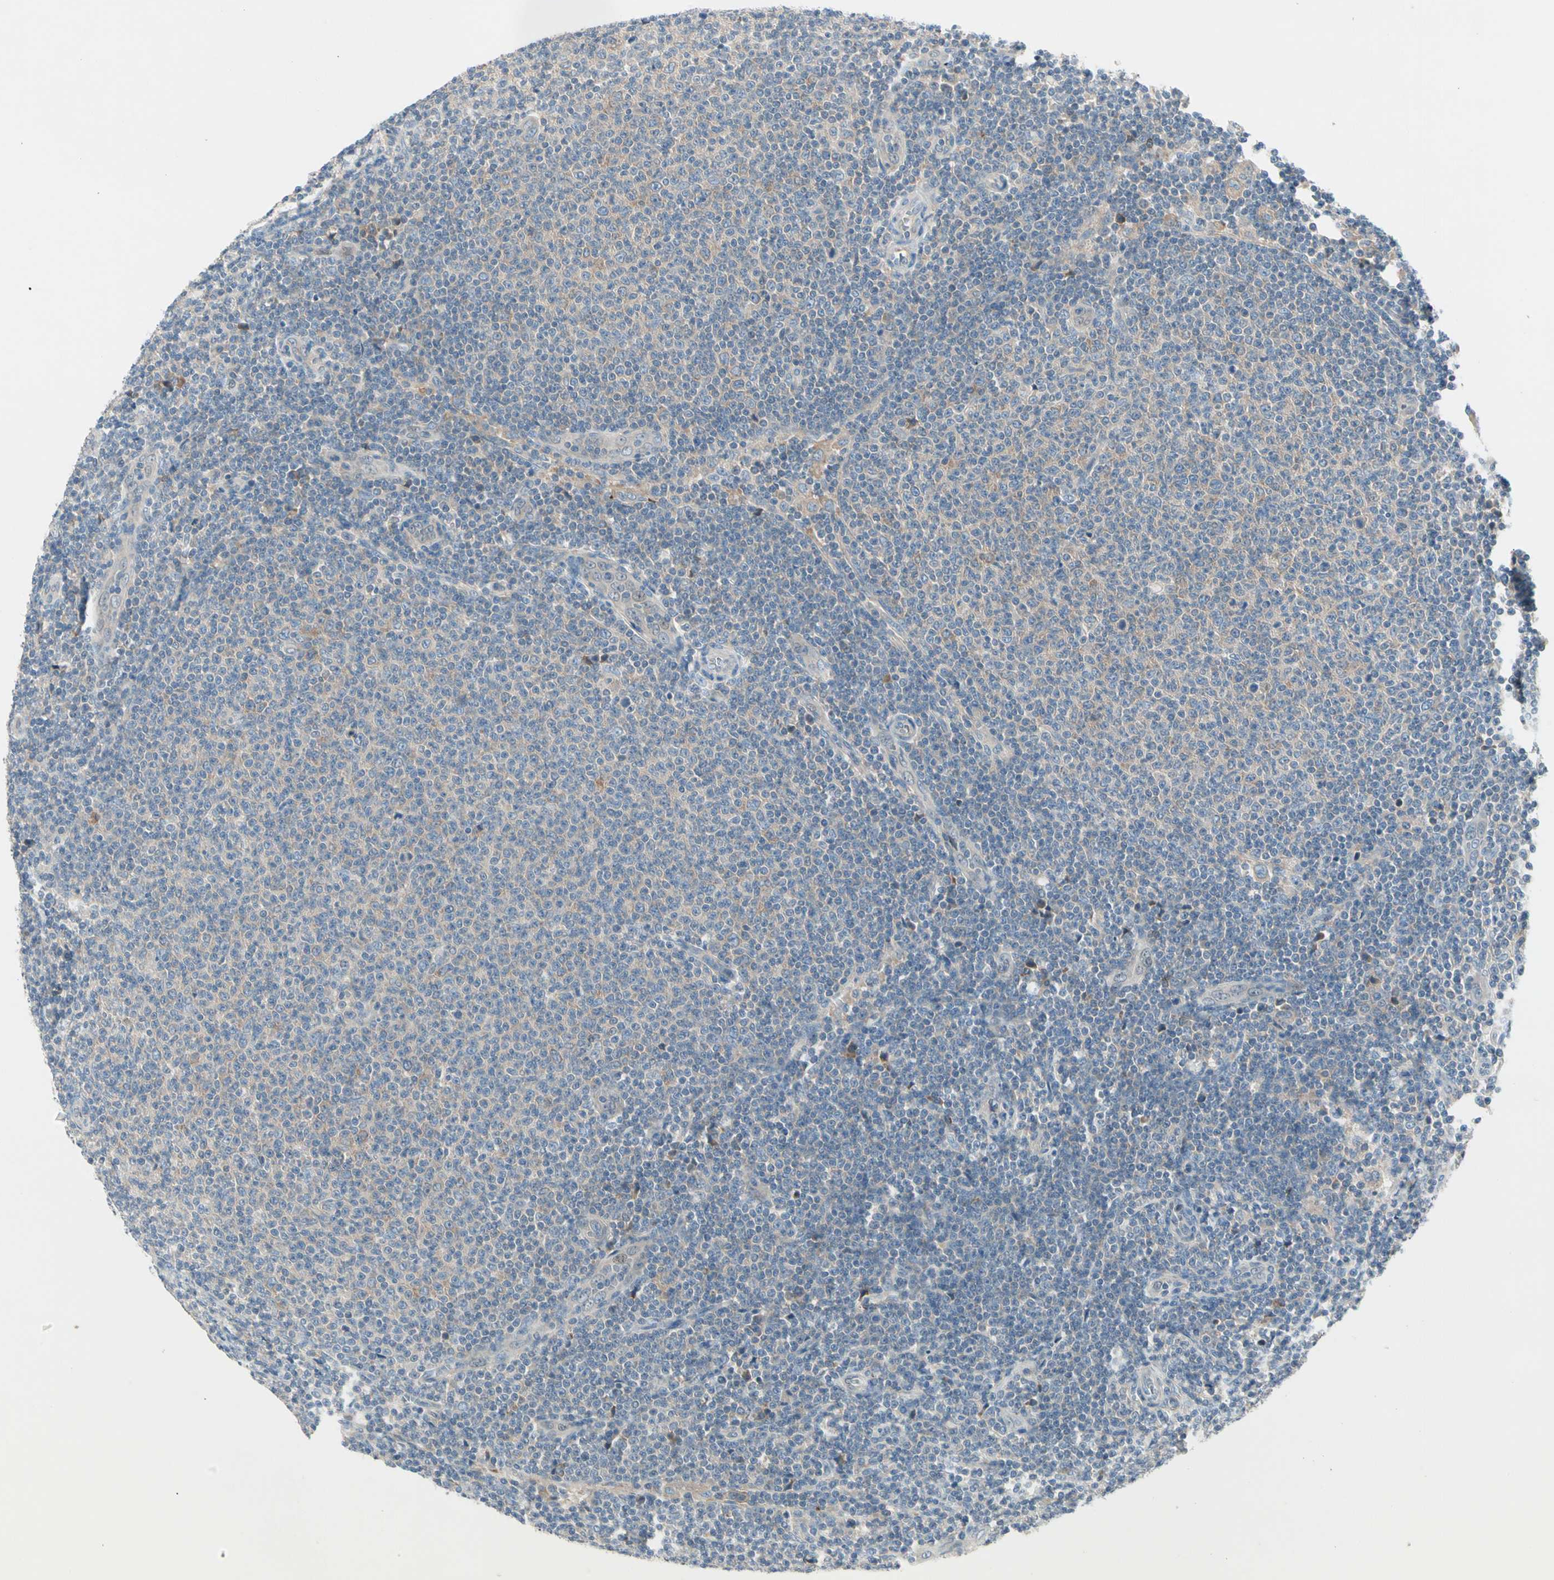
{"staining": {"intensity": "weak", "quantity": "25%-75%", "location": "cytoplasmic/membranous"}, "tissue": "lymphoma", "cell_type": "Tumor cells", "image_type": "cancer", "snomed": [{"axis": "morphology", "description": "Malignant lymphoma, non-Hodgkin's type, Low grade"}, {"axis": "topography", "description": "Lymph node"}], "caption": "Immunohistochemistry (IHC) photomicrograph of lymphoma stained for a protein (brown), which reveals low levels of weak cytoplasmic/membranous positivity in about 25%-75% of tumor cells.", "gene": "IL1R1", "patient": {"sex": "male", "age": 66}}